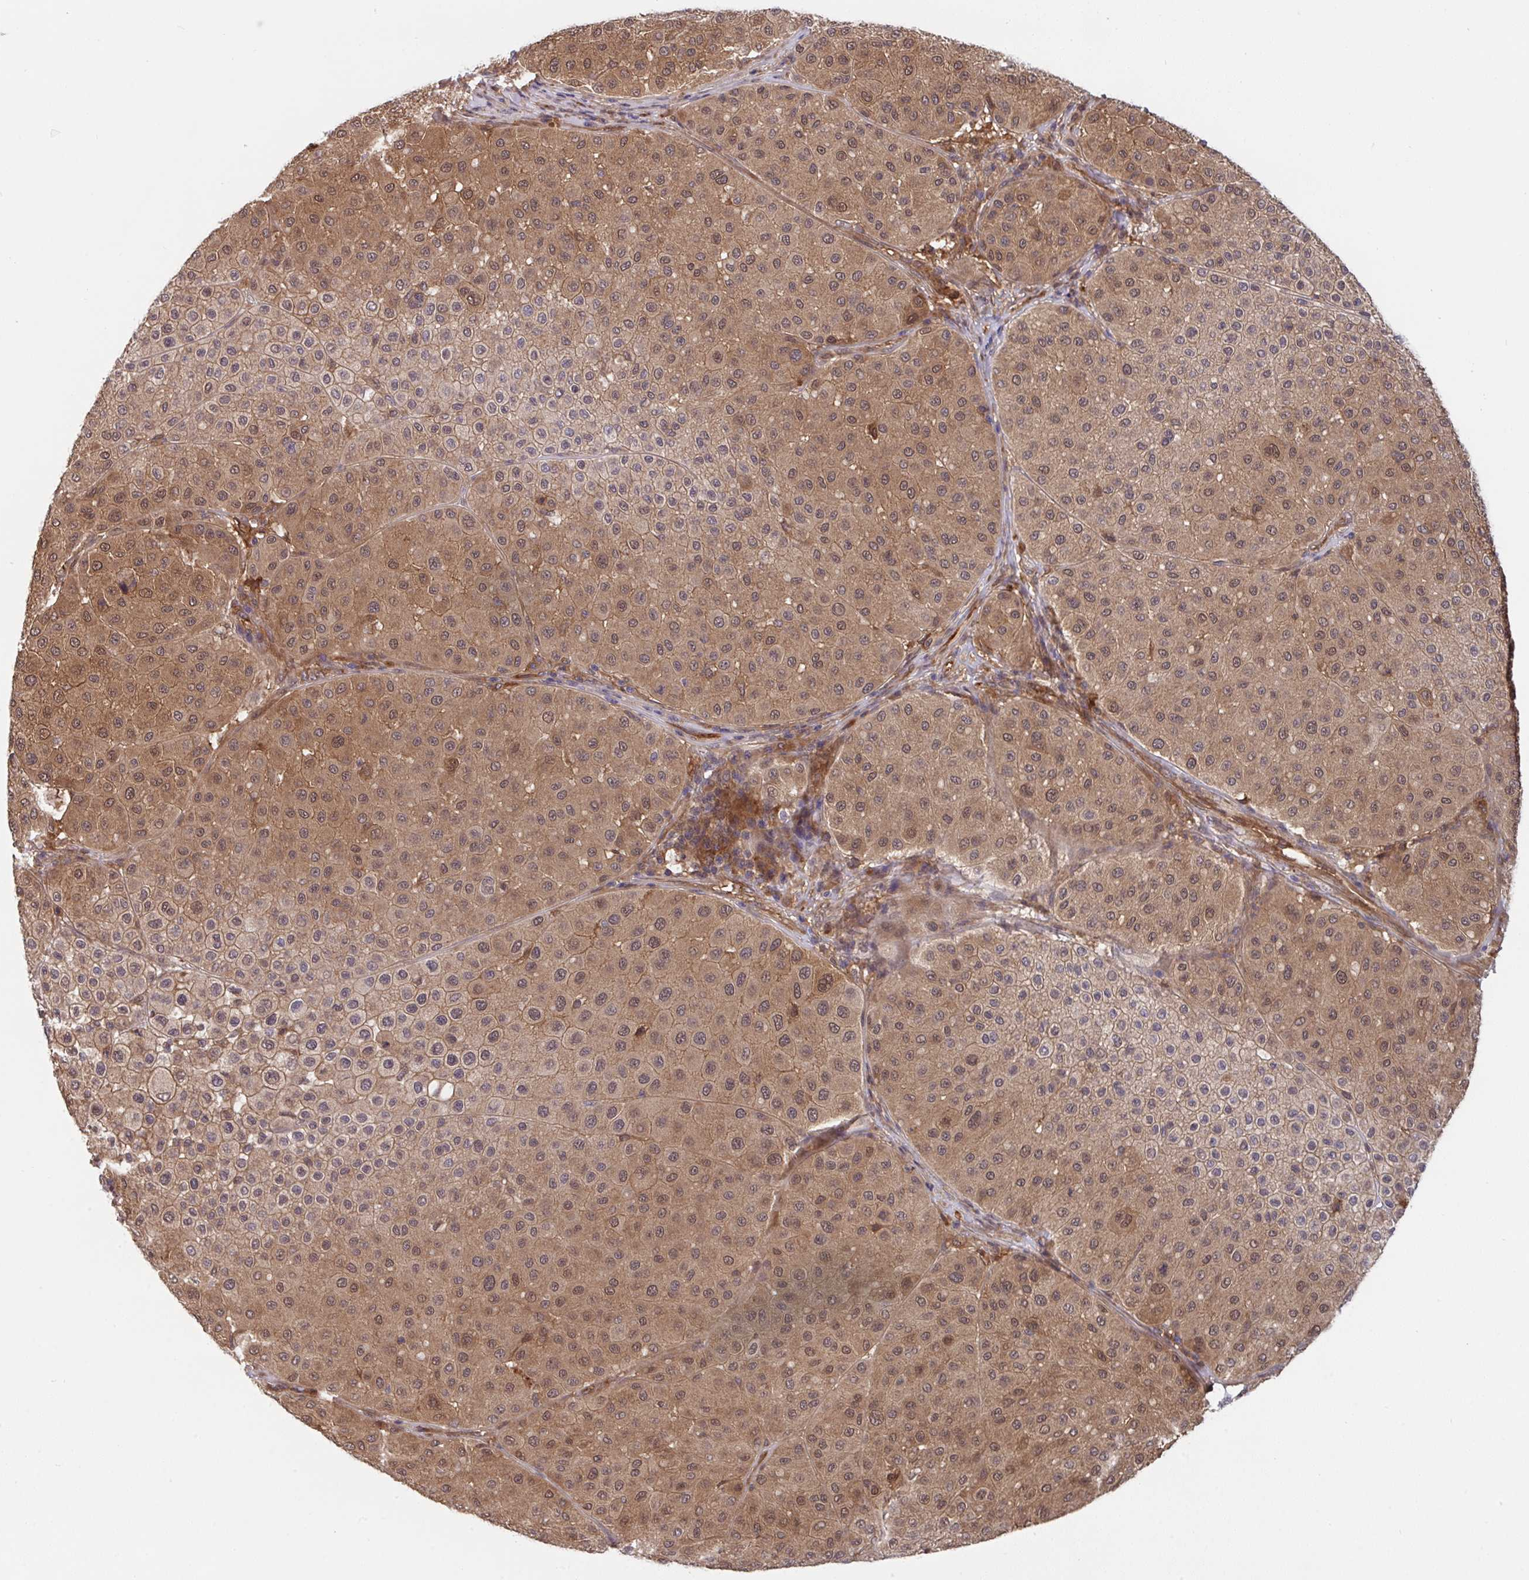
{"staining": {"intensity": "moderate", "quantity": ">75%", "location": "cytoplasmic/membranous,nuclear"}, "tissue": "melanoma", "cell_type": "Tumor cells", "image_type": "cancer", "snomed": [{"axis": "morphology", "description": "Malignant melanoma, Metastatic site"}, {"axis": "topography", "description": "Smooth muscle"}], "caption": "DAB immunohistochemical staining of malignant melanoma (metastatic site) exhibits moderate cytoplasmic/membranous and nuclear protein staining in about >75% of tumor cells.", "gene": "TIGAR", "patient": {"sex": "male", "age": 41}}